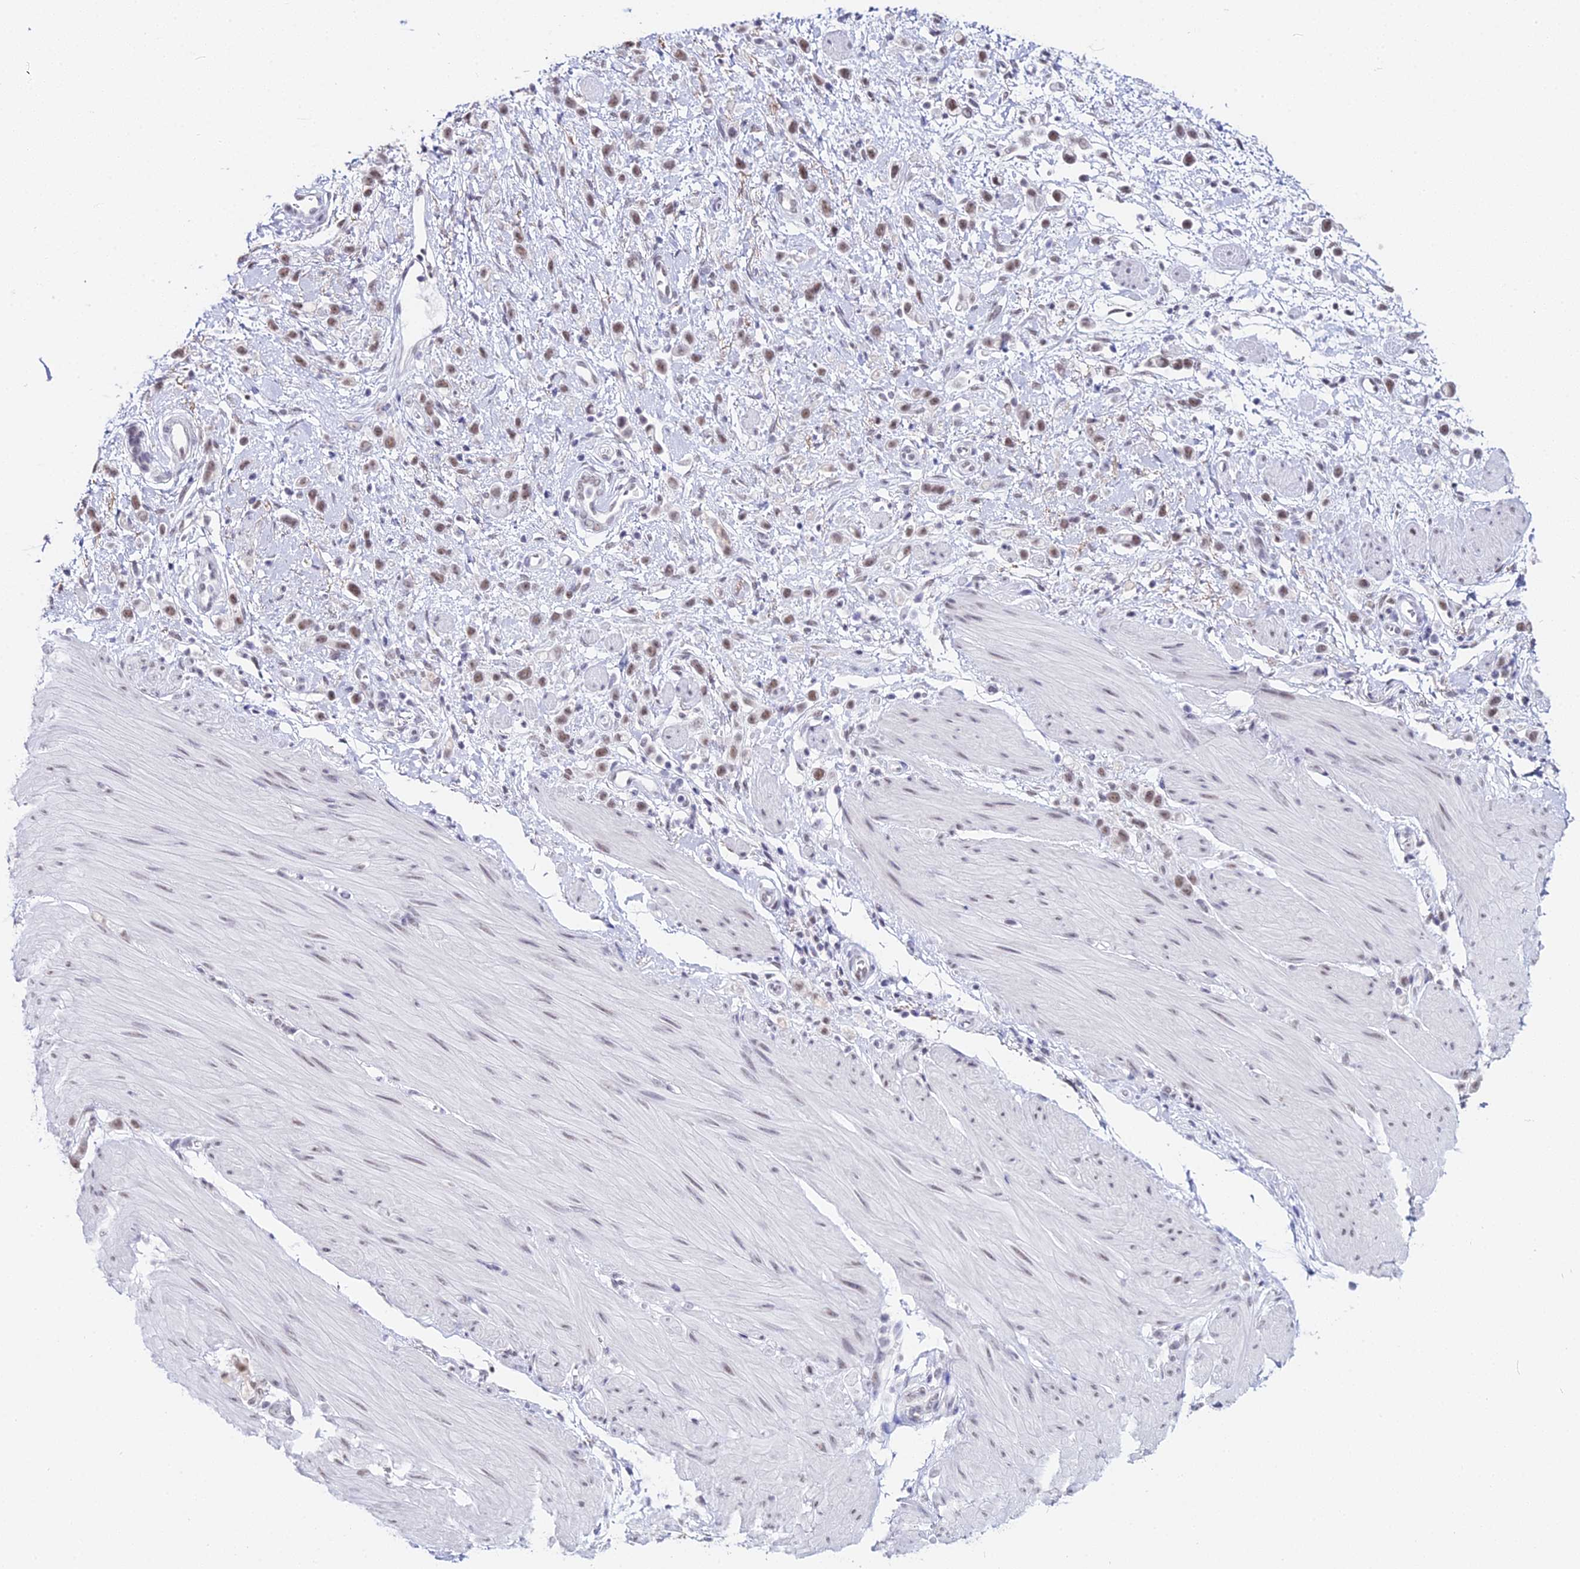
{"staining": {"intensity": "weak", "quantity": ">75%", "location": "nuclear"}, "tissue": "stomach cancer", "cell_type": "Tumor cells", "image_type": "cancer", "snomed": [{"axis": "morphology", "description": "Adenocarcinoma, NOS"}, {"axis": "topography", "description": "Stomach"}], "caption": "A brown stain highlights weak nuclear staining of a protein in stomach cancer (adenocarcinoma) tumor cells. The protein of interest is shown in brown color, while the nuclei are stained blue.", "gene": "RBM12", "patient": {"sex": "female", "age": 65}}